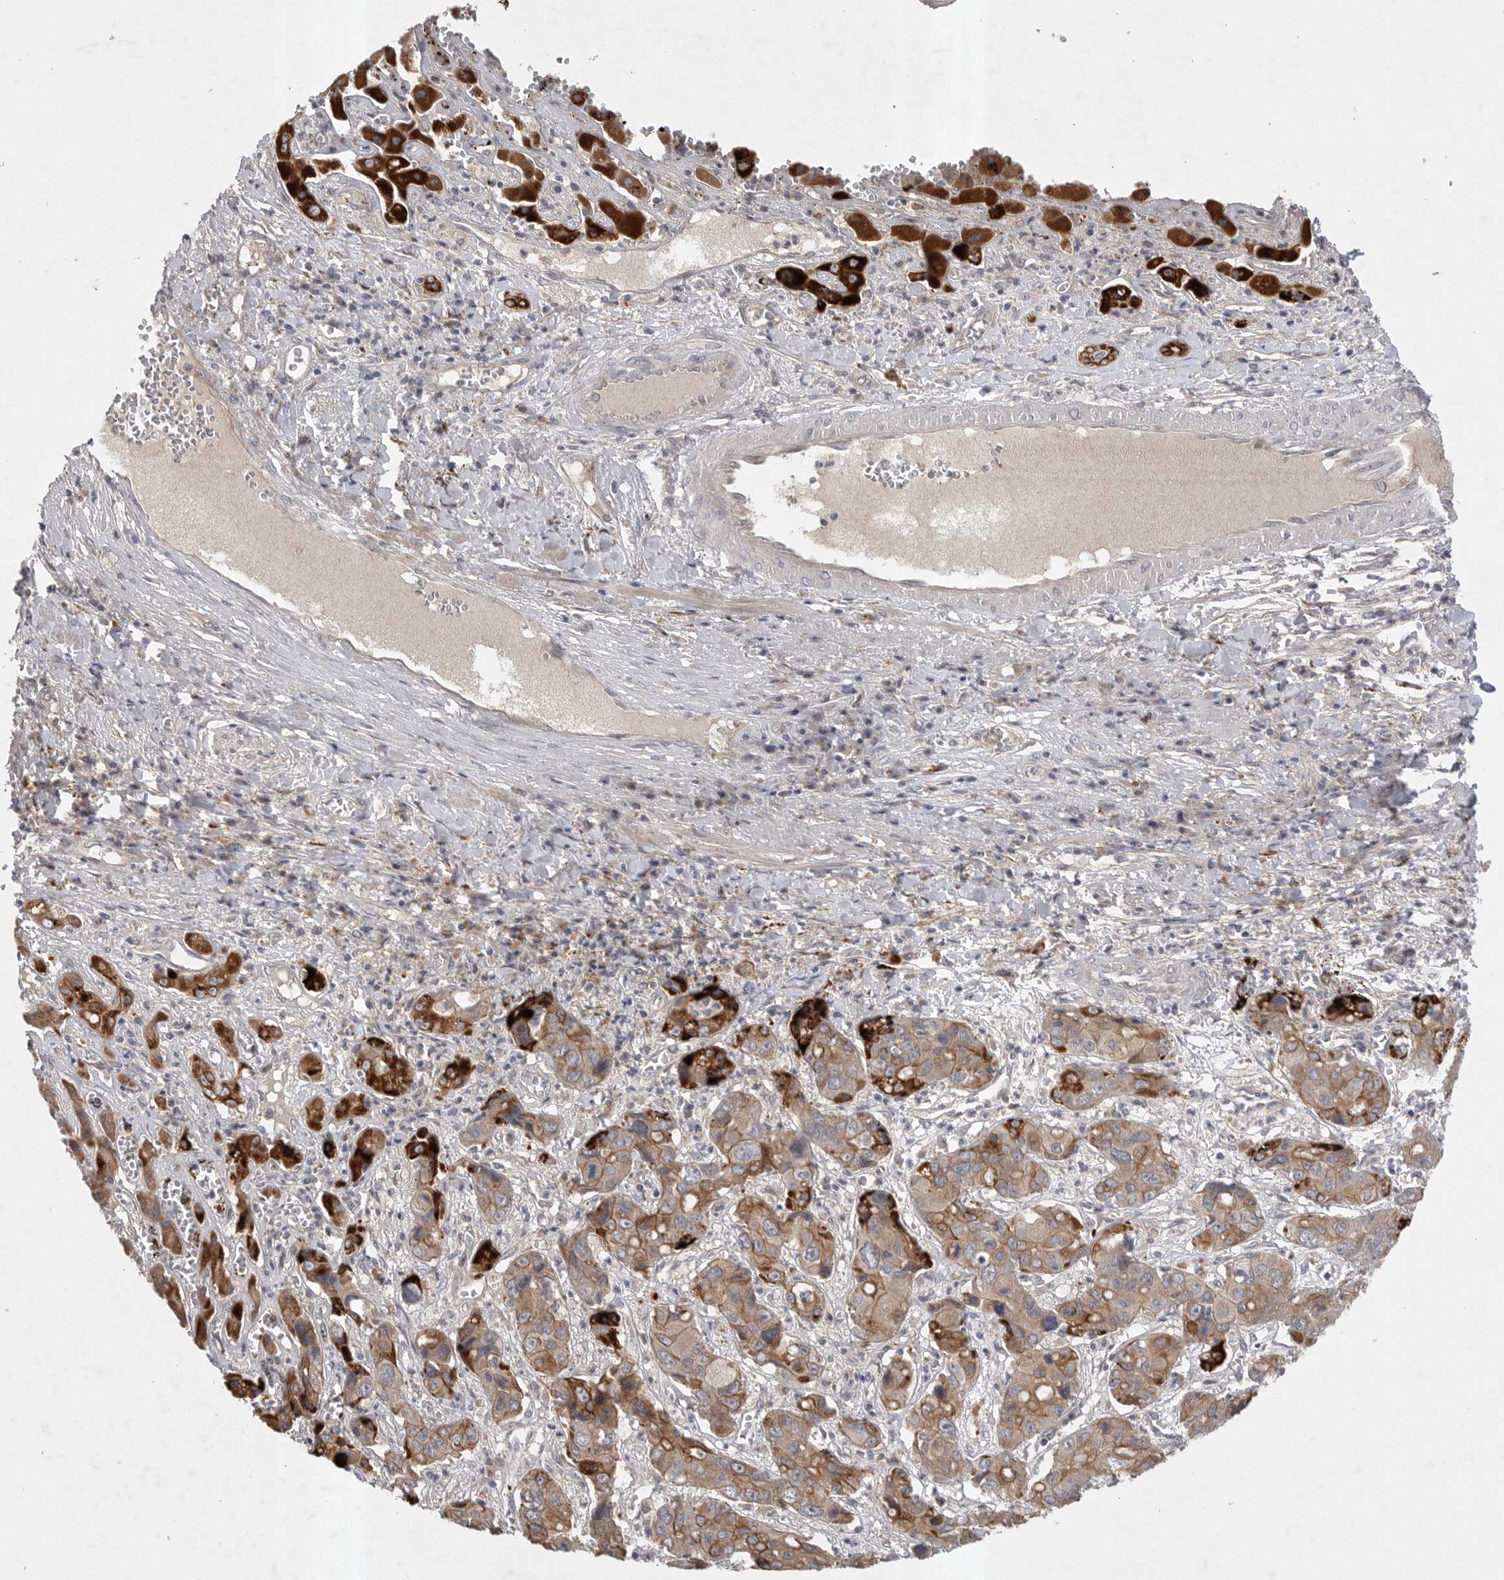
{"staining": {"intensity": "strong", "quantity": "25%-75%", "location": "cytoplasmic/membranous"}, "tissue": "liver cancer", "cell_type": "Tumor cells", "image_type": "cancer", "snomed": [{"axis": "morphology", "description": "Cholangiocarcinoma"}, {"axis": "topography", "description": "Liver"}], "caption": "Protein expression by immunohistochemistry (IHC) displays strong cytoplasmic/membranous staining in about 25%-75% of tumor cells in liver cholangiocarcinoma. Using DAB (3,3'-diaminobenzidine) (brown) and hematoxylin (blue) stains, captured at high magnification using brightfield microscopy.", "gene": "DHDDS", "patient": {"sex": "male", "age": 67}}